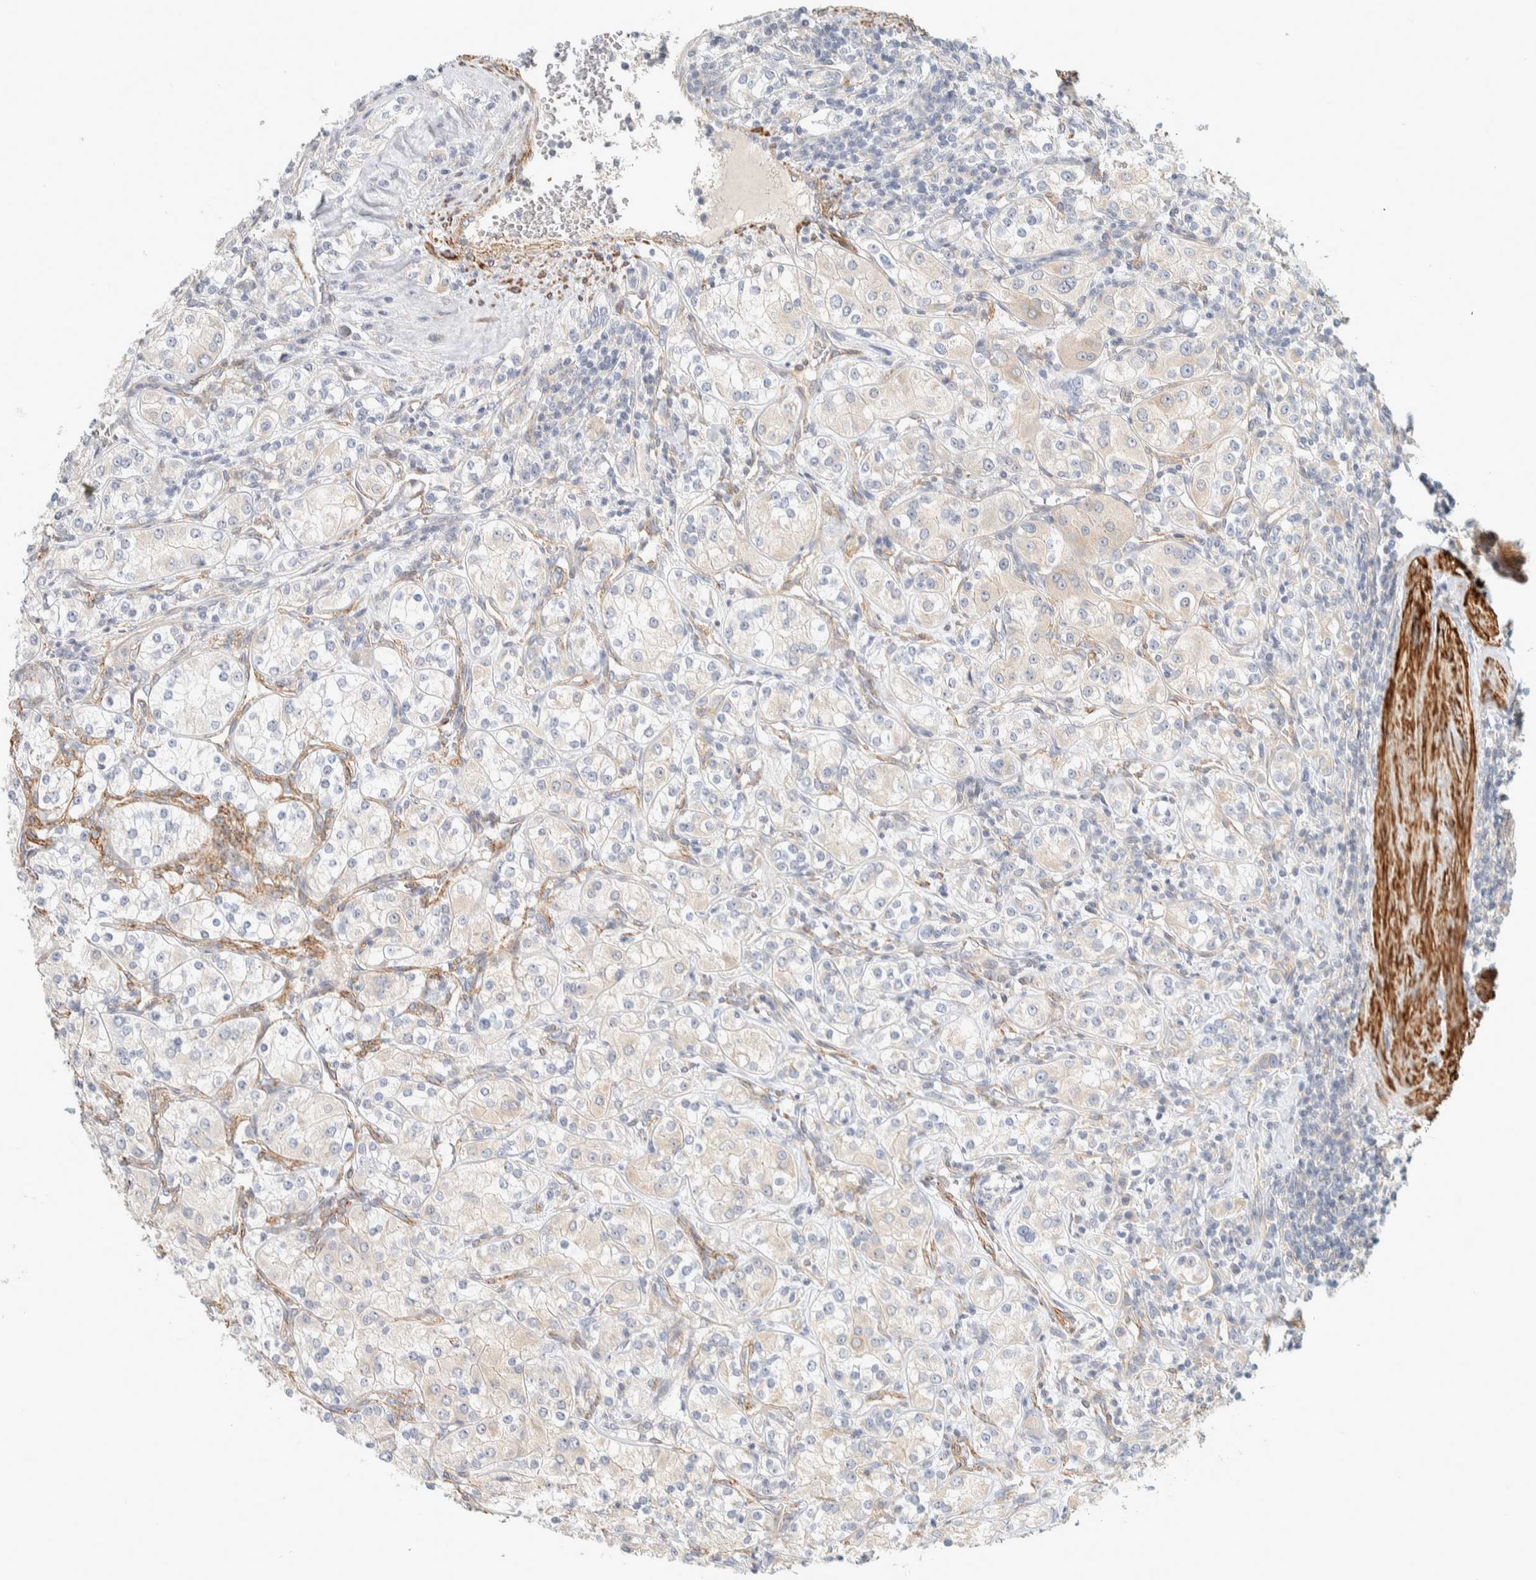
{"staining": {"intensity": "negative", "quantity": "none", "location": "none"}, "tissue": "renal cancer", "cell_type": "Tumor cells", "image_type": "cancer", "snomed": [{"axis": "morphology", "description": "Adenocarcinoma, NOS"}, {"axis": "topography", "description": "Kidney"}], "caption": "IHC of human renal cancer shows no positivity in tumor cells.", "gene": "CDR2", "patient": {"sex": "male", "age": 77}}